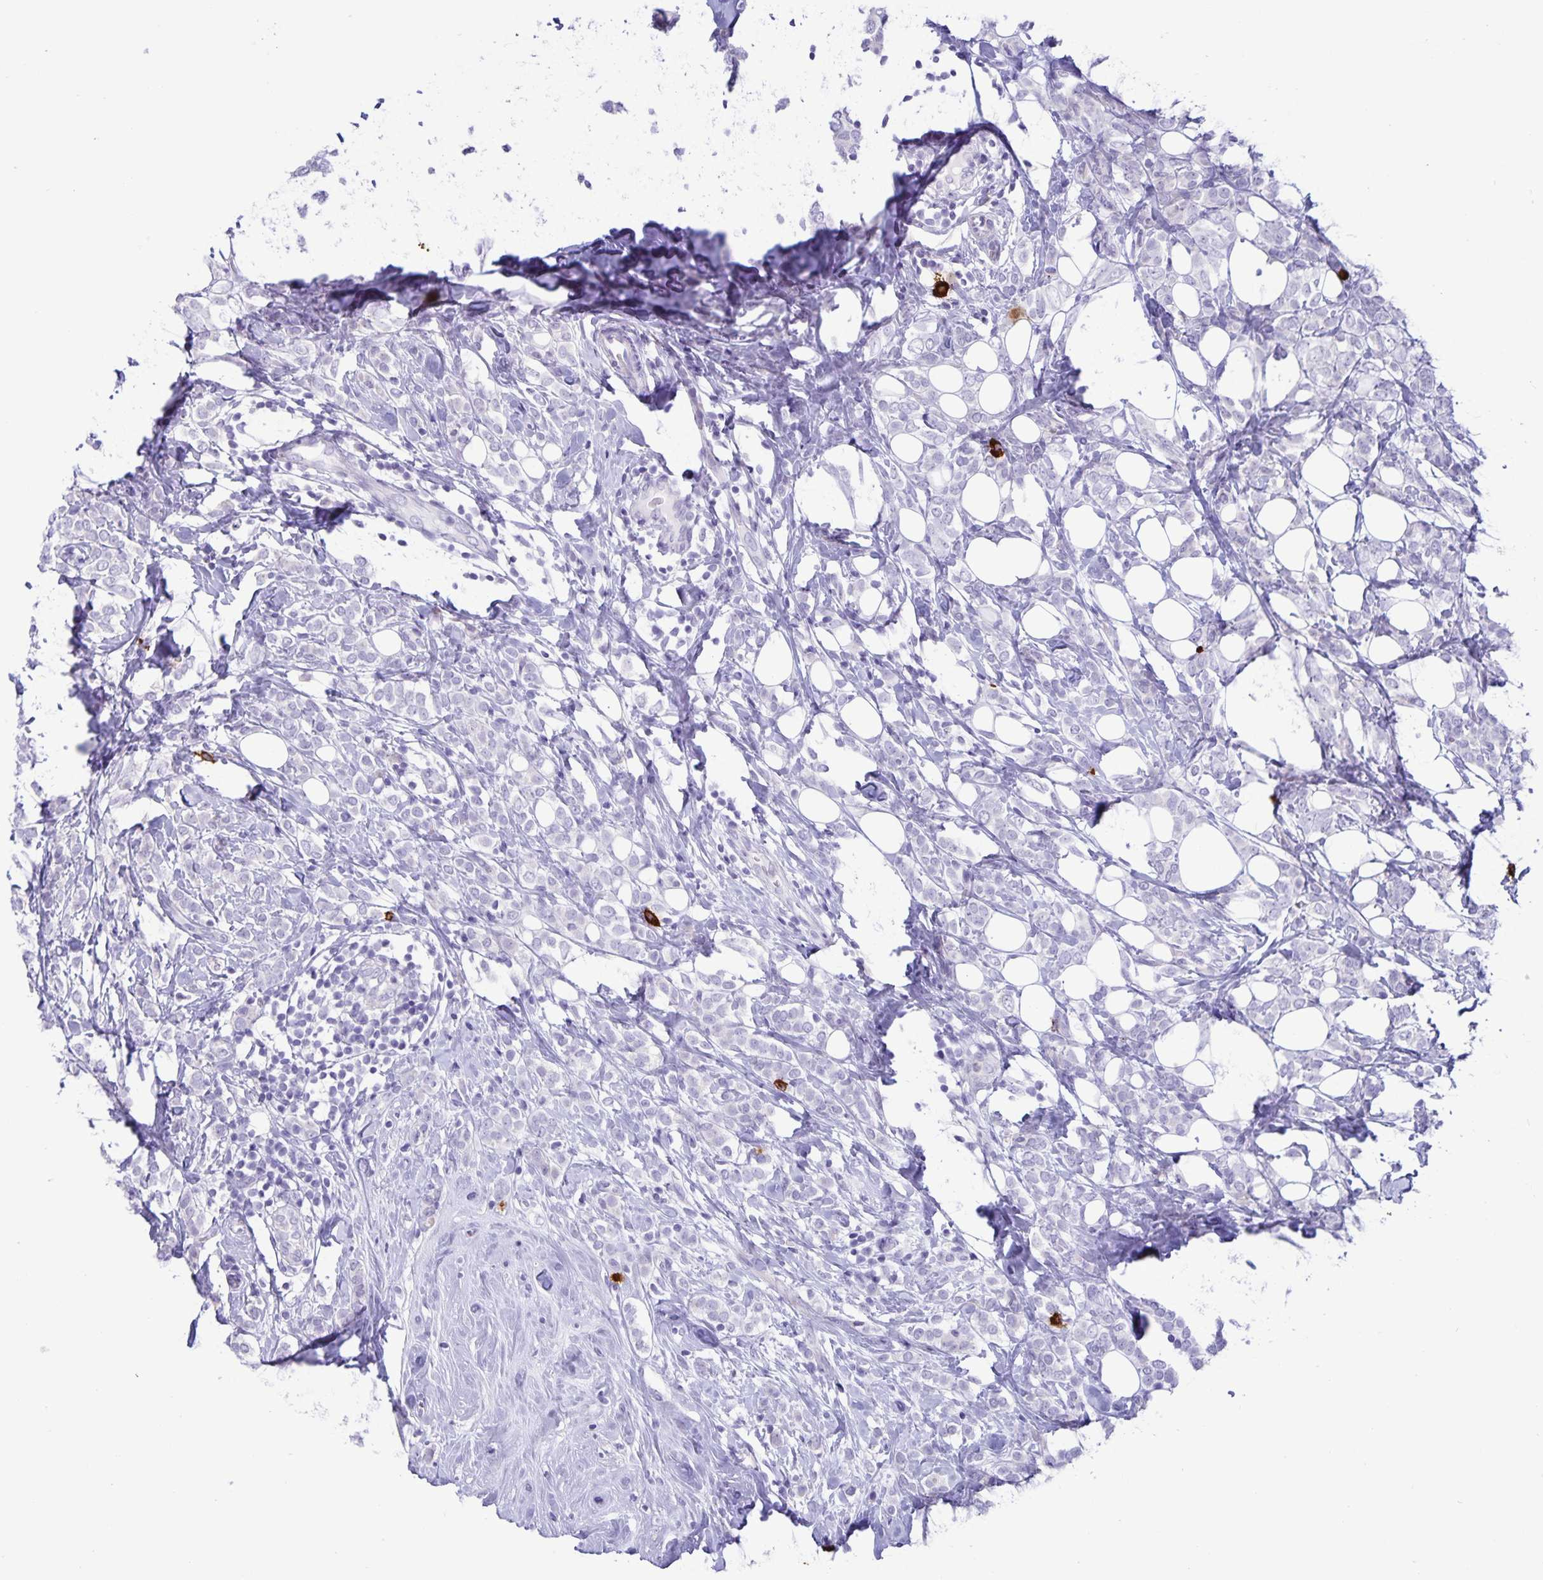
{"staining": {"intensity": "negative", "quantity": "none", "location": "none"}, "tissue": "breast cancer", "cell_type": "Tumor cells", "image_type": "cancer", "snomed": [{"axis": "morphology", "description": "Lobular carcinoma"}, {"axis": "topography", "description": "Breast"}], "caption": "This photomicrograph is of breast lobular carcinoma stained with immunohistochemistry to label a protein in brown with the nuclei are counter-stained blue. There is no positivity in tumor cells.", "gene": "IBTK", "patient": {"sex": "female", "age": 49}}